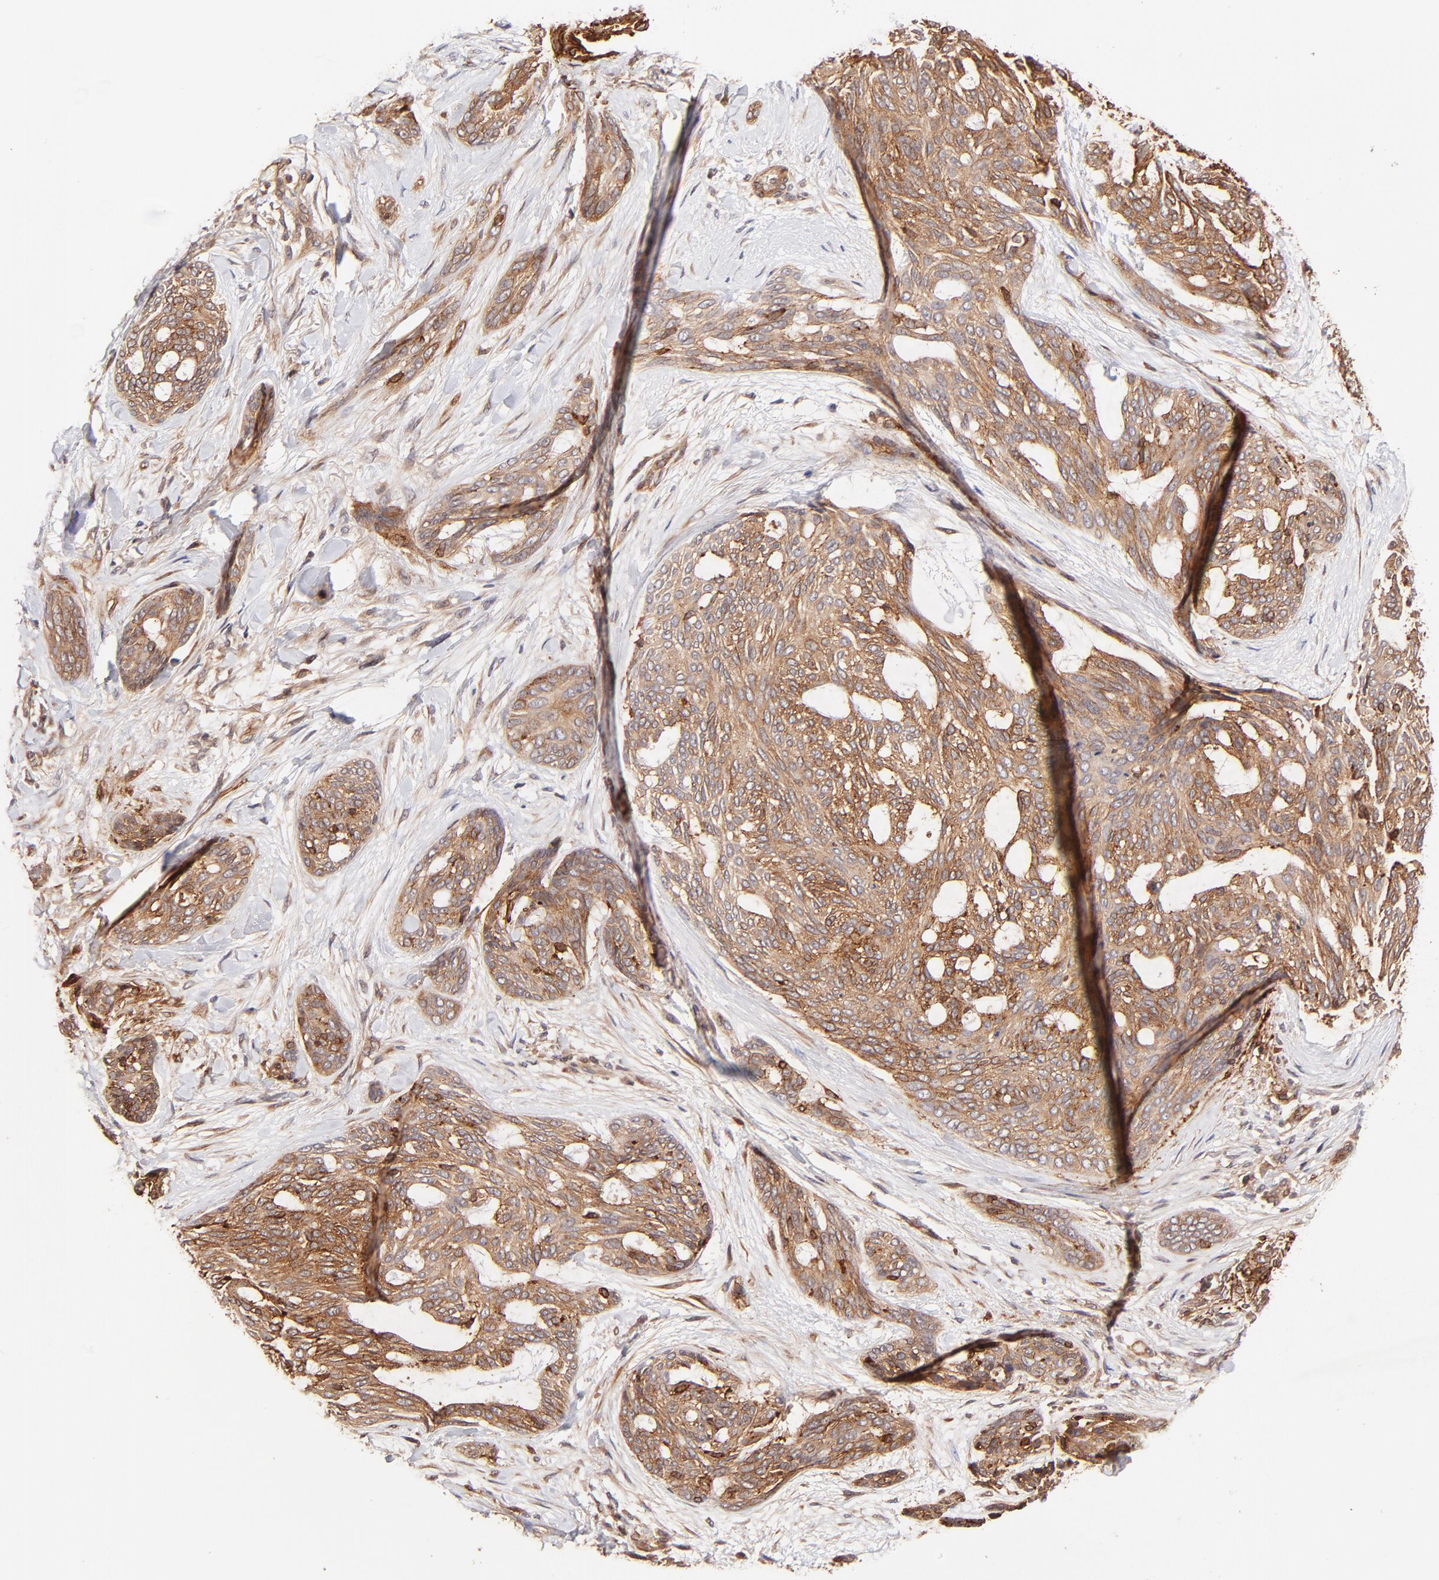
{"staining": {"intensity": "strong", "quantity": ">75%", "location": "cytoplasmic/membranous"}, "tissue": "skin cancer", "cell_type": "Tumor cells", "image_type": "cancer", "snomed": [{"axis": "morphology", "description": "Normal tissue, NOS"}, {"axis": "morphology", "description": "Basal cell carcinoma"}, {"axis": "topography", "description": "Skin"}], "caption": "Brown immunohistochemical staining in basal cell carcinoma (skin) reveals strong cytoplasmic/membranous positivity in approximately >75% of tumor cells.", "gene": "ITGB1", "patient": {"sex": "female", "age": 71}}